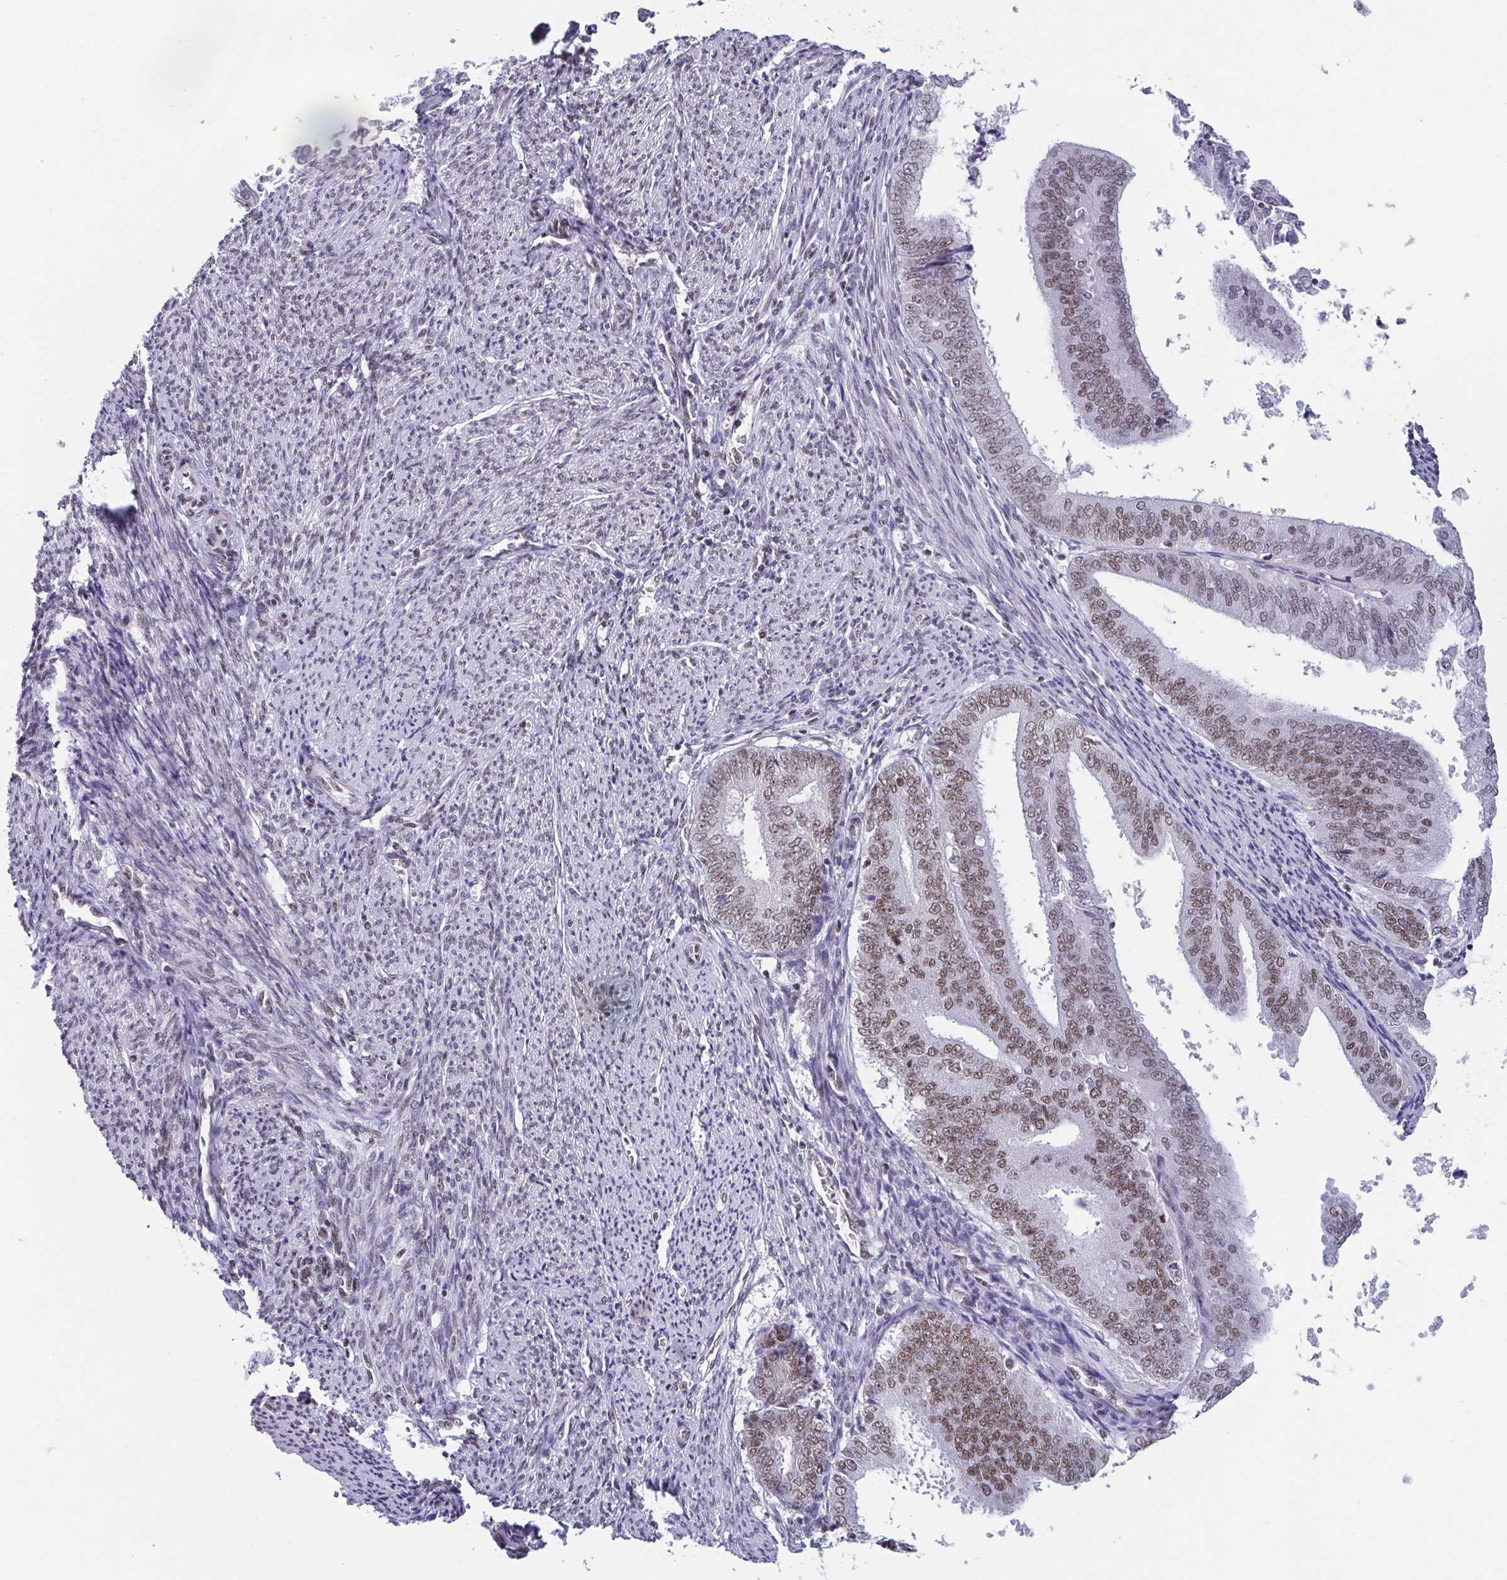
{"staining": {"intensity": "moderate", "quantity": "25%-75%", "location": "nuclear"}, "tissue": "endometrial cancer", "cell_type": "Tumor cells", "image_type": "cancer", "snomed": [{"axis": "morphology", "description": "Adenocarcinoma, NOS"}, {"axis": "topography", "description": "Endometrium"}], "caption": "Protein positivity by immunohistochemistry (IHC) displays moderate nuclear staining in about 25%-75% of tumor cells in endometrial adenocarcinoma.", "gene": "CTCF", "patient": {"sex": "female", "age": 63}}